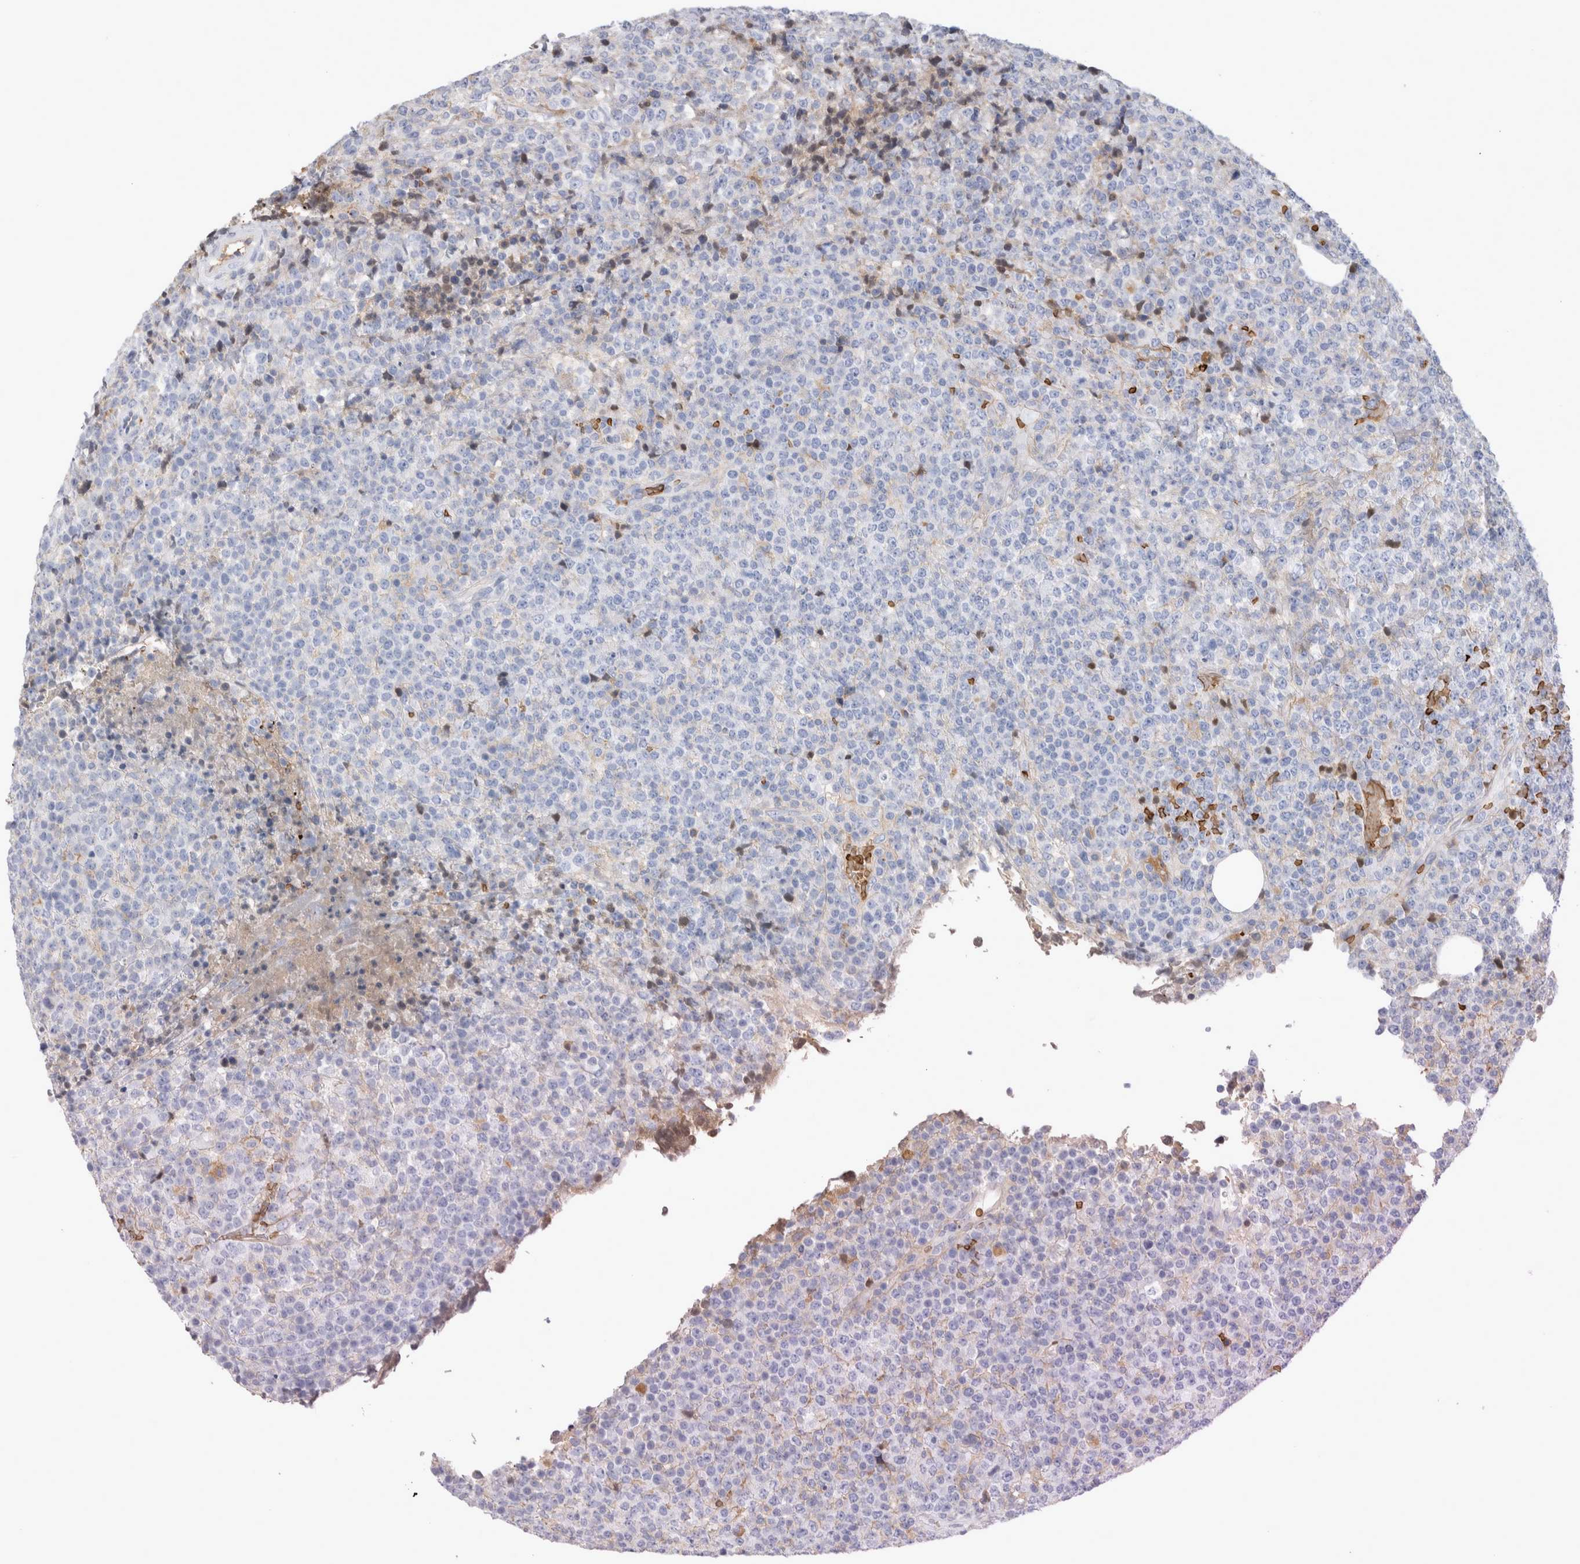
{"staining": {"intensity": "negative", "quantity": "none", "location": "none"}, "tissue": "lymphoma", "cell_type": "Tumor cells", "image_type": "cancer", "snomed": [{"axis": "morphology", "description": "Malignant lymphoma, non-Hodgkin's type, High grade"}, {"axis": "topography", "description": "Lymph node"}], "caption": "Immunohistochemical staining of high-grade malignant lymphoma, non-Hodgkin's type demonstrates no significant staining in tumor cells.", "gene": "CA1", "patient": {"sex": "male", "age": 13}}